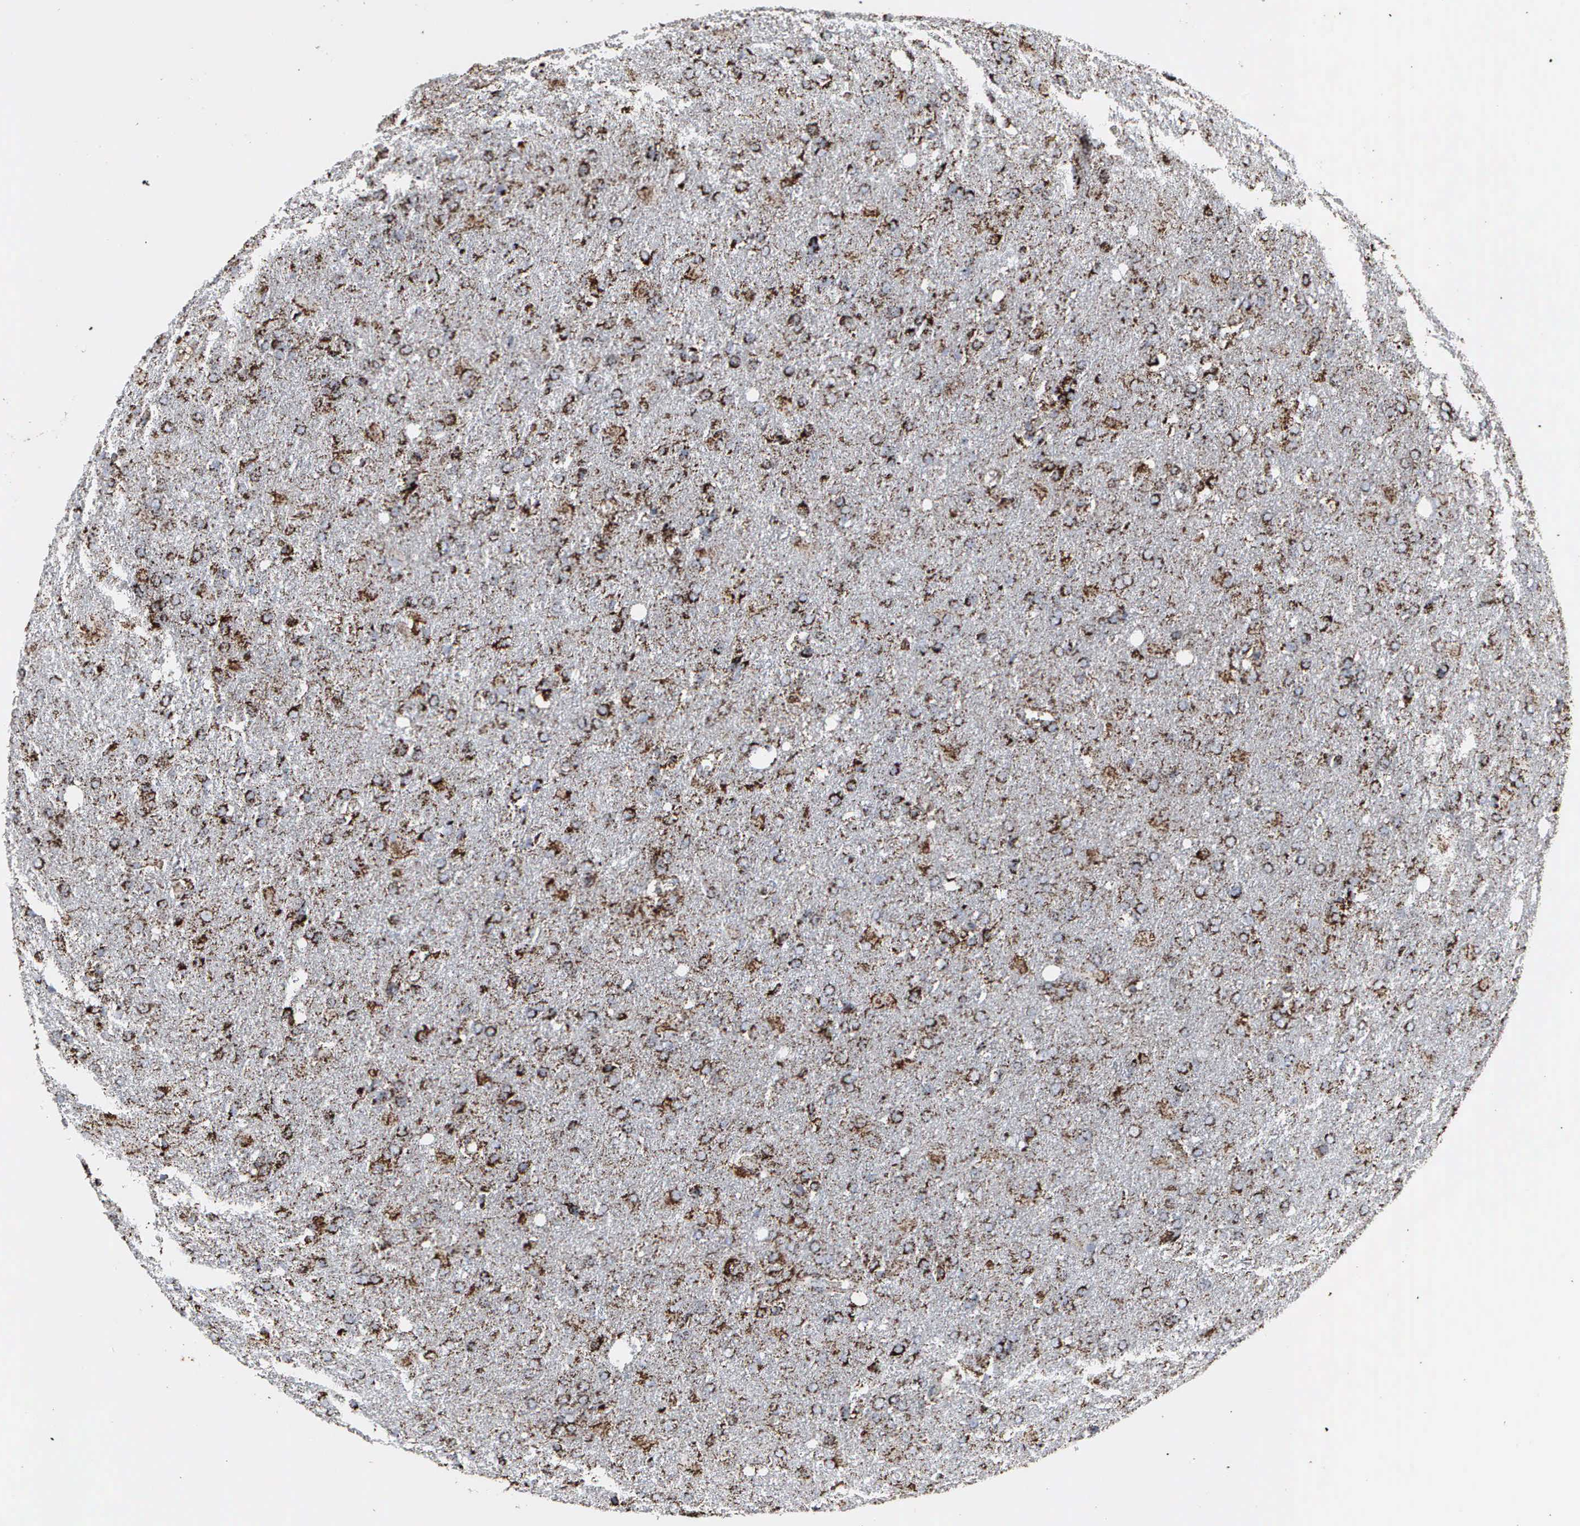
{"staining": {"intensity": "strong", "quantity": ">75%", "location": "cytoplasmic/membranous"}, "tissue": "glioma", "cell_type": "Tumor cells", "image_type": "cancer", "snomed": [{"axis": "morphology", "description": "Glioma, malignant, High grade"}, {"axis": "topography", "description": "Brain"}], "caption": "Approximately >75% of tumor cells in human glioma reveal strong cytoplasmic/membranous protein positivity as visualized by brown immunohistochemical staining.", "gene": "HSPA9", "patient": {"sex": "male", "age": 68}}